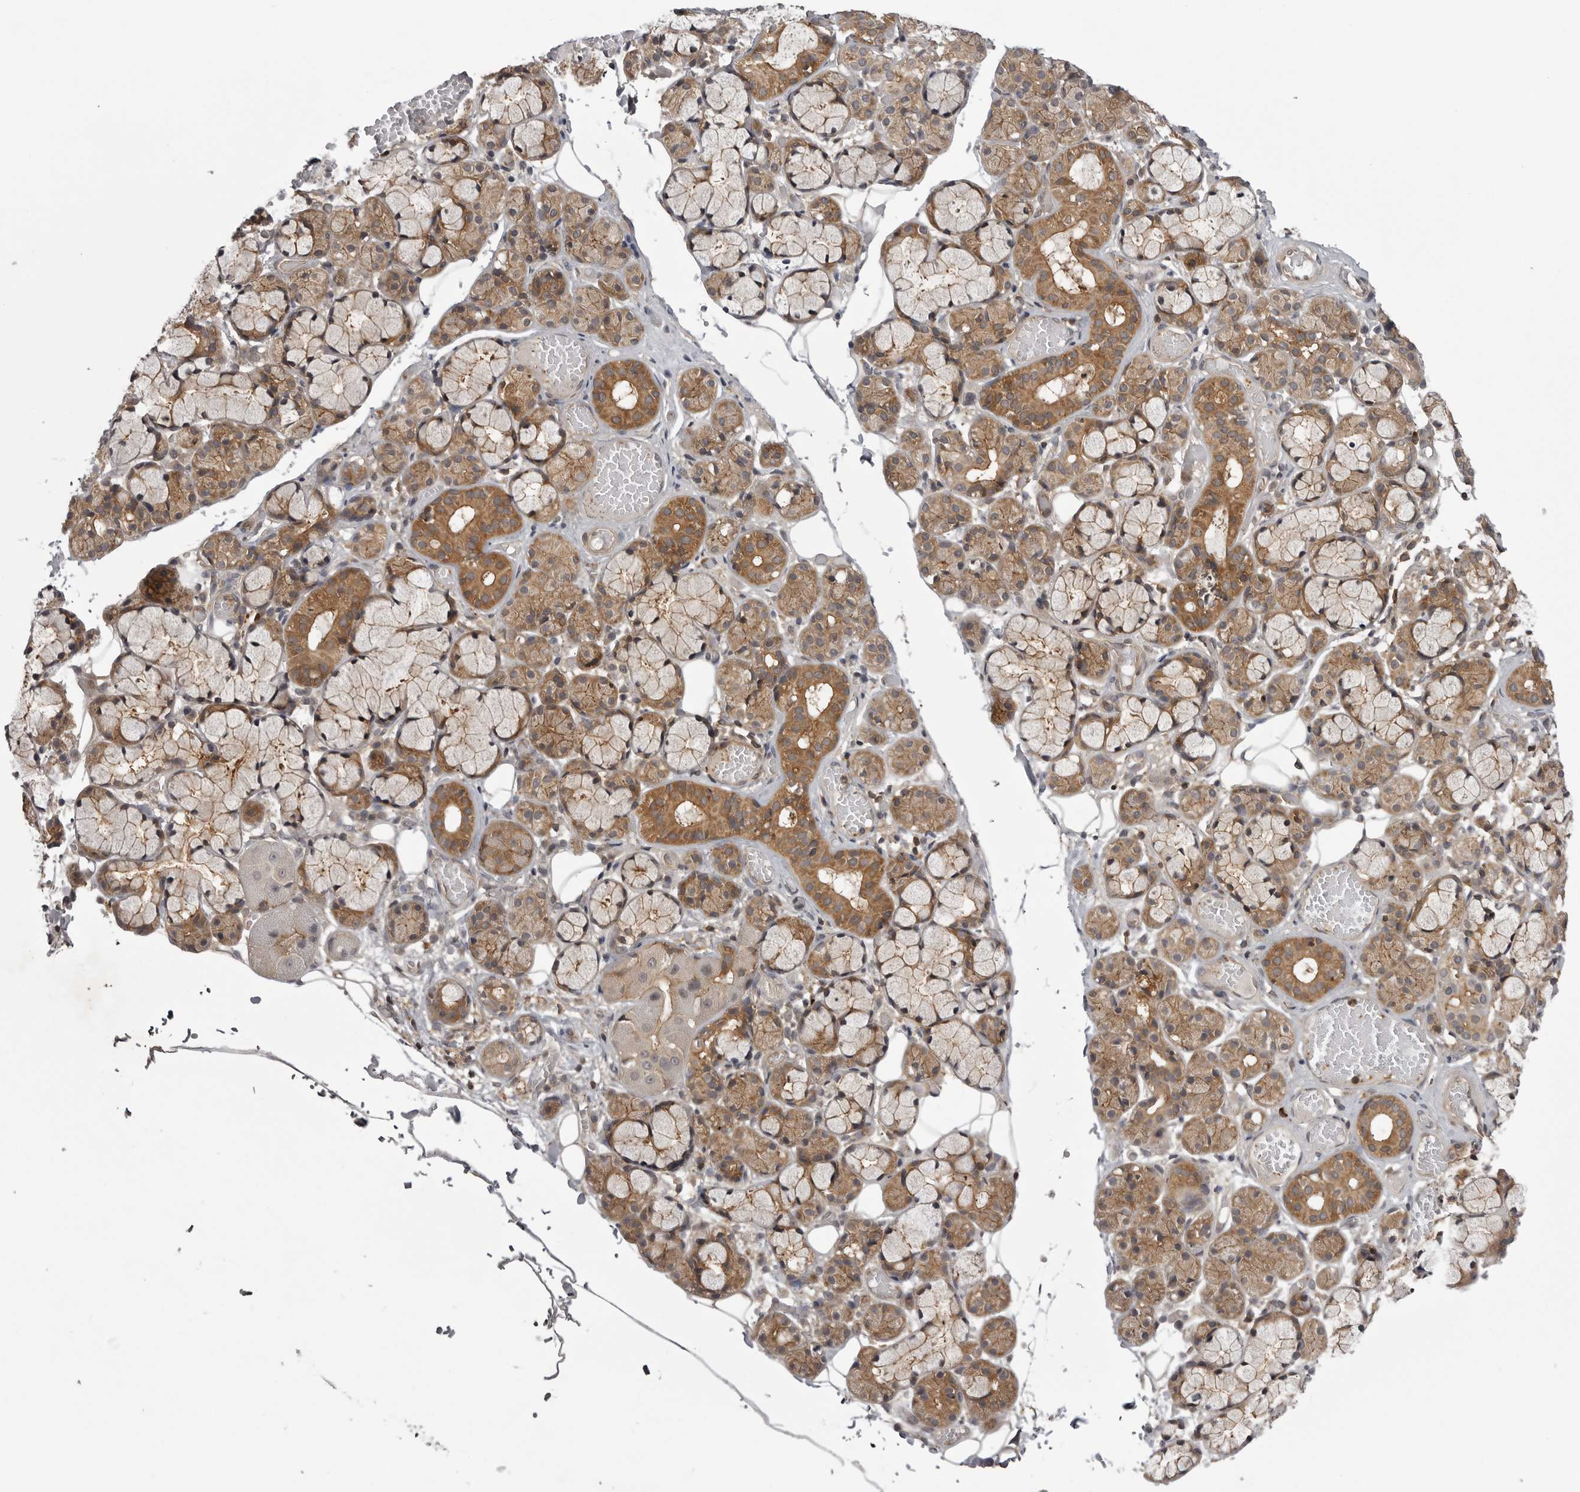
{"staining": {"intensity": "moderate", "quantity": "25%-75%", "location": "cytoplasmic/membranous"}, "tissue": "salivary gland", "cell_type": "Glandular cells", "image_type": "normal", "snomed": [{"axis": "morphology", "description": "Normal tissue, NOS"}, {"axis": "topography", "description": "Salivary gland"}], "caption": "Protein expression analysis of benign salivary gland exhibits moderate cytoplasmic/membranous expression in about 25%-75% of glandular cells. (Stains: DAB (3,3'-diaminobenzidine) in brown, nuclei in blue, Microscopy: brightfield microscopy at high magnification).", "gene": "STK24", "patient": {"sex": "male", "age": 63}}